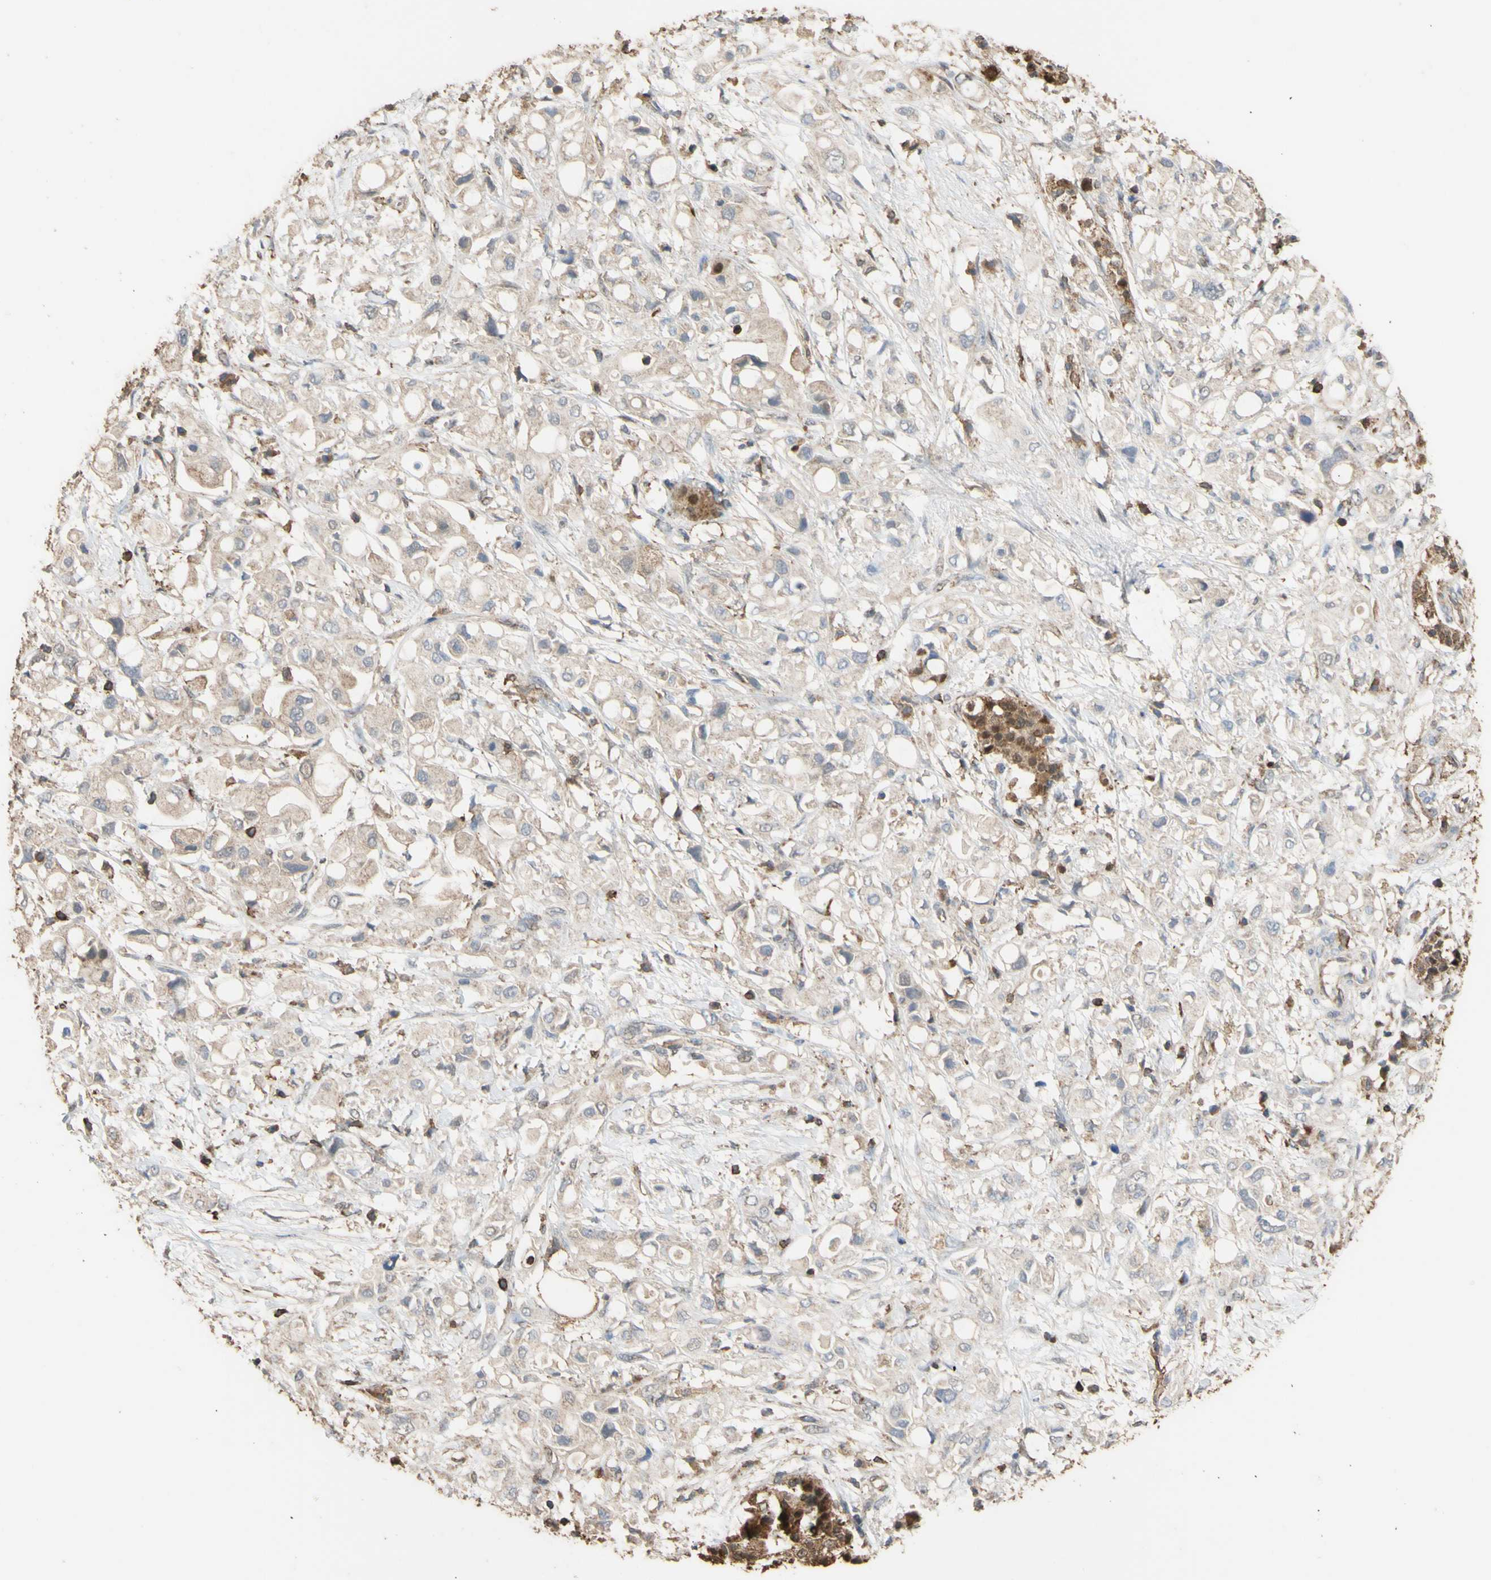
{"staining": {"intensity": "weak", "quantity": ">75%", "location": "cytoplasmic/membranous"}, "tissue": "pancreatic cancer", "cell_type": "Tumor cells", "image_type": "cancer", "snomed": [{"axis": "morphology", "description": "Adenocarcinoma, NOS"}, {"axis": "topography", "description": "Pancreas"}], "caption": "IHC (DAB) staining of human pancreatic cancer (adenocarcinoma) reveals weak cytoplasmic/membranous protein staining in approximately >75% of tumor cells. The staining was performed using DAB to visualize the protein expression in brown, while the nuclei were stained in blue with hematoxylin (Magnification: 20x).", "gene": "ALDH9A1", "patient": {"sex": "female", "age": 56}}